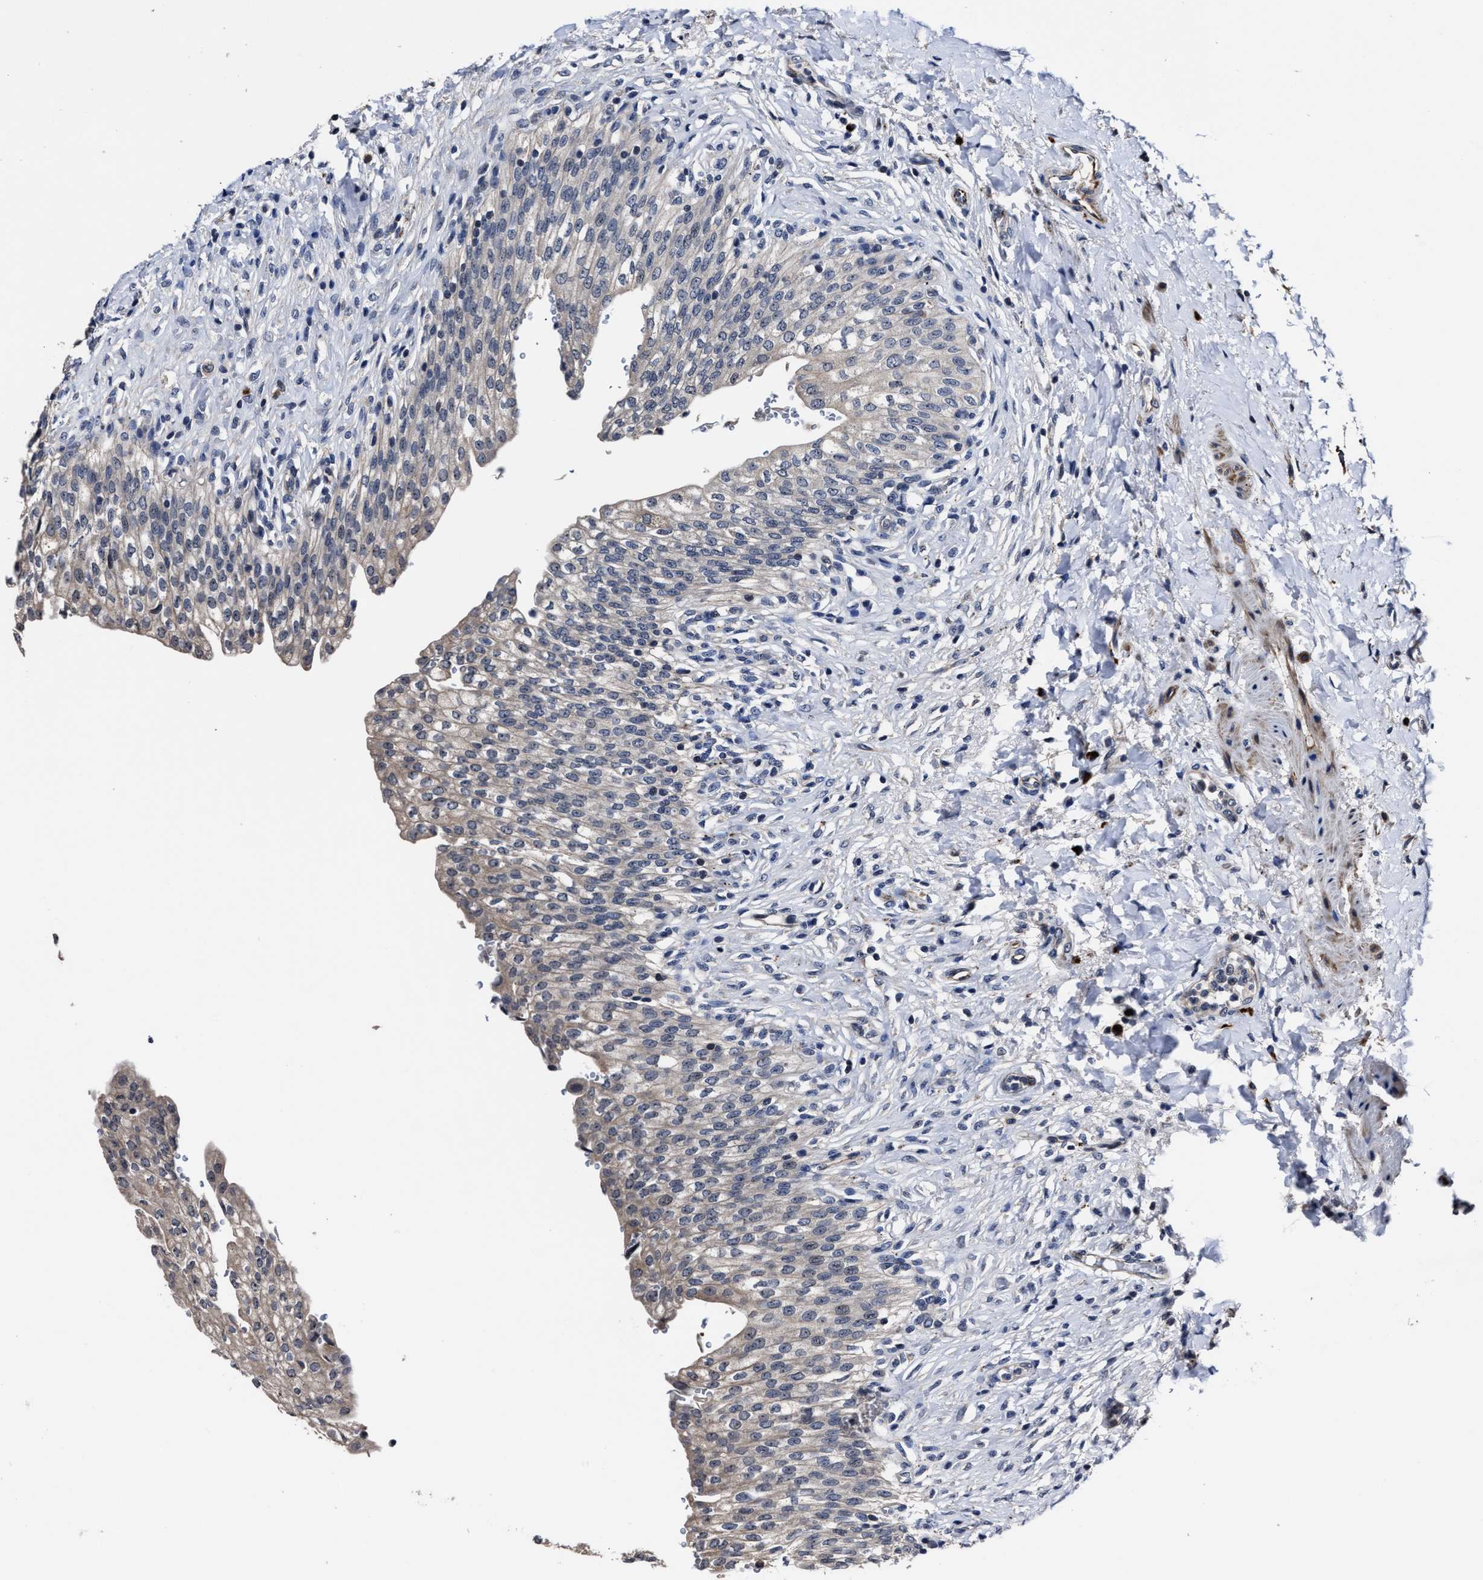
{"staining": {"intensity": "weak", "quantity": "25%-75%", "location": "cytoplasmic/membranous"}, "tissue": "urinary bladder", "cell_type": "Urothelial cells", "image_type": "normal", "snomed": [{"axis": "morphology", "description": "Urothelial carcinoma, High grade"}, {"axis": "topography", "description": "Urinary bladder"}], "caption": "The histopathology image displays immunohistochemical staining of benign urinary bladder. There is weak cytoplasmic/membranous staining is identified in approximately 25%-75% of urothelial cells.", "gene": "RSBN1L", "patient": {"sex": "male", "age": 46}}